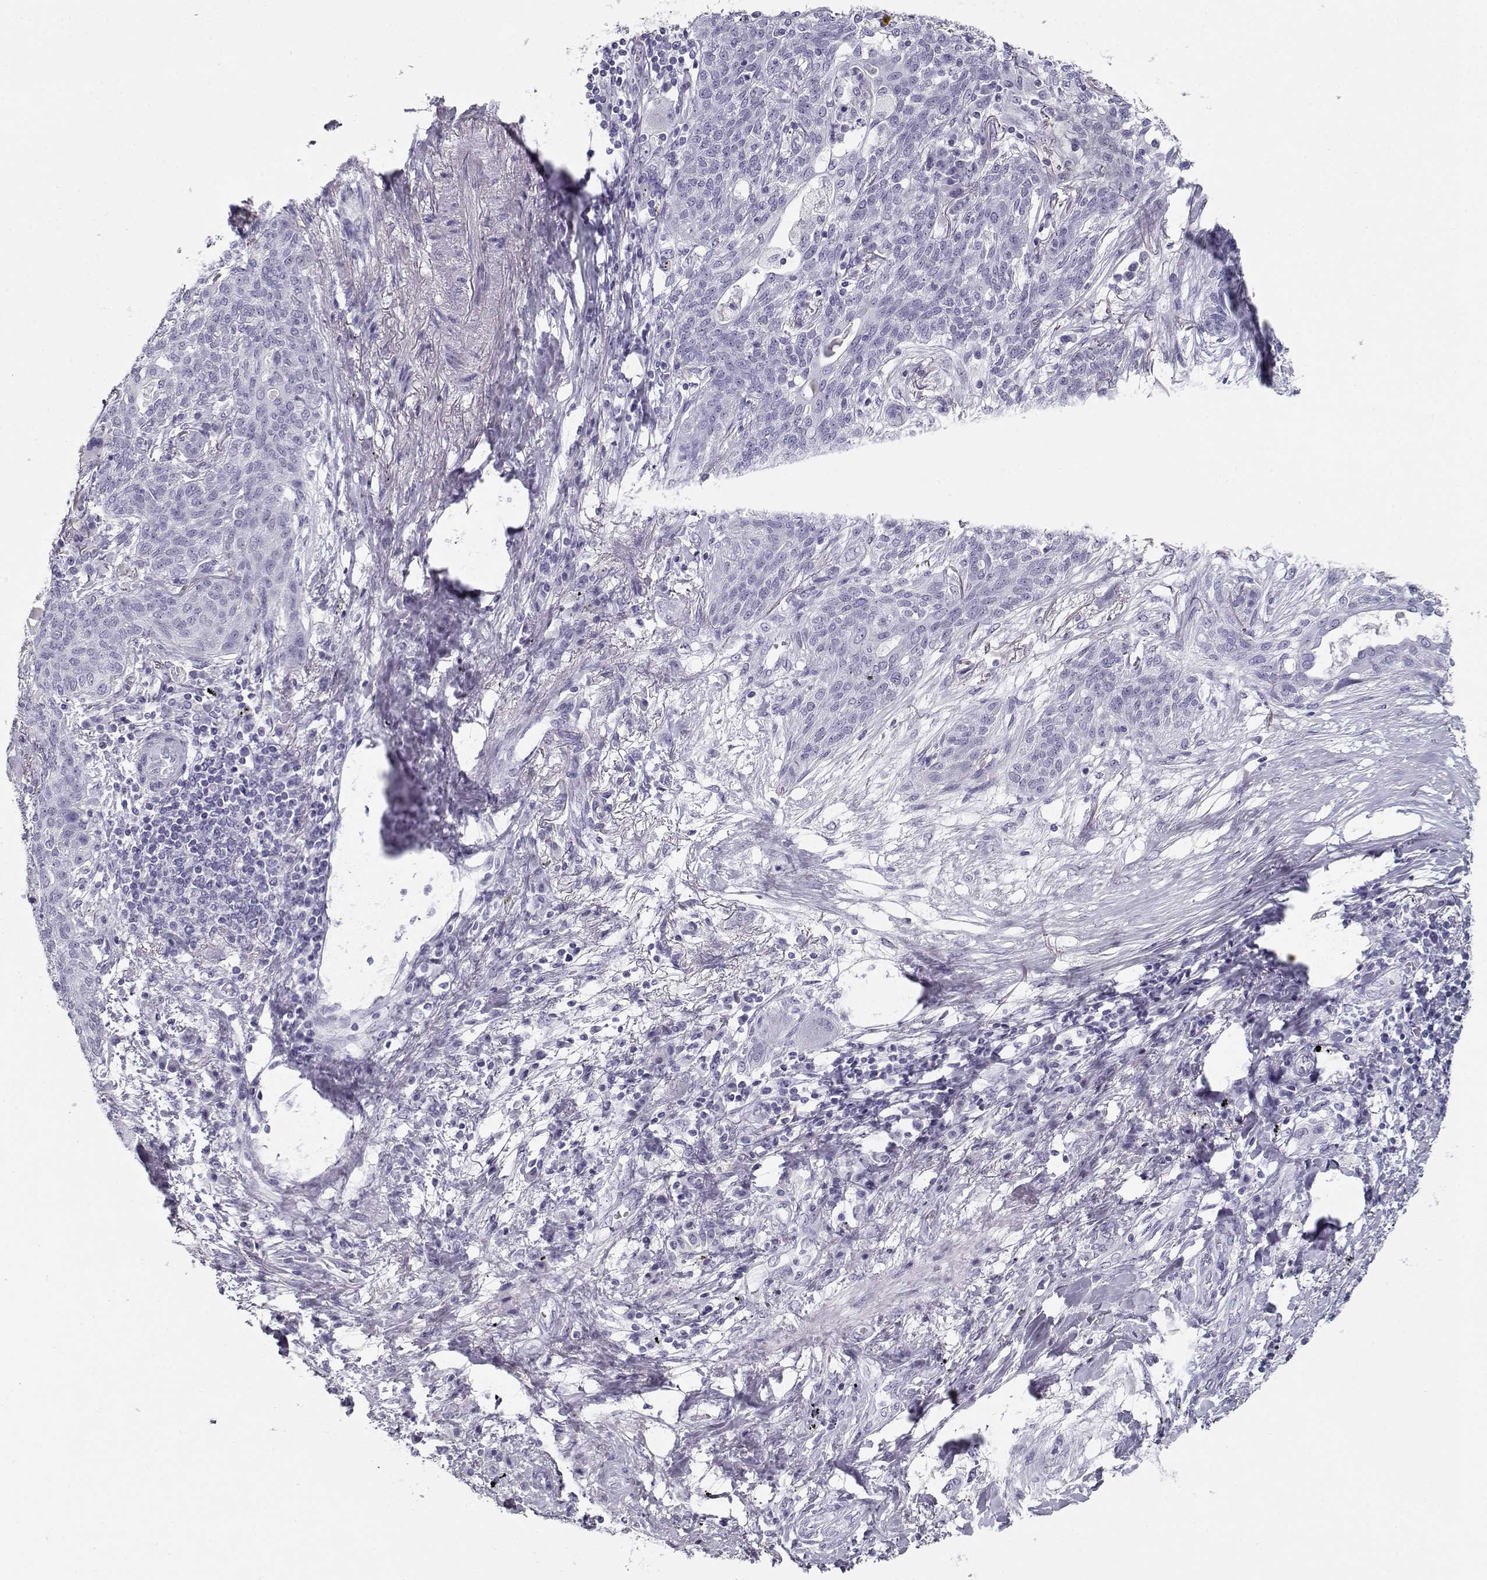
{"staining": {"intensity": "negative", "quantity": "none", "location": "none"}, "tissue": "lung cancer", "cell_type": "Tumor cells", "image_type": "cancer", "snomed": [{"axis": "morphology", "description": "Squamous cell carcinoma, NOS"}, {"axis": "topography", "description": "Lung"}], "caption": "Tumor cells are negative for protein expression in human lung cancer (squamous cell carcinoma). (Stains: DAB (3,3'-diaminobenzidine) immunohistochemistry (IHC) with hematoxylin counter stain, Microscopy: brightfield microscopy at high magnification).", "gene": "MAGEC1", "patient": {"sex": "female", "age": 70}}